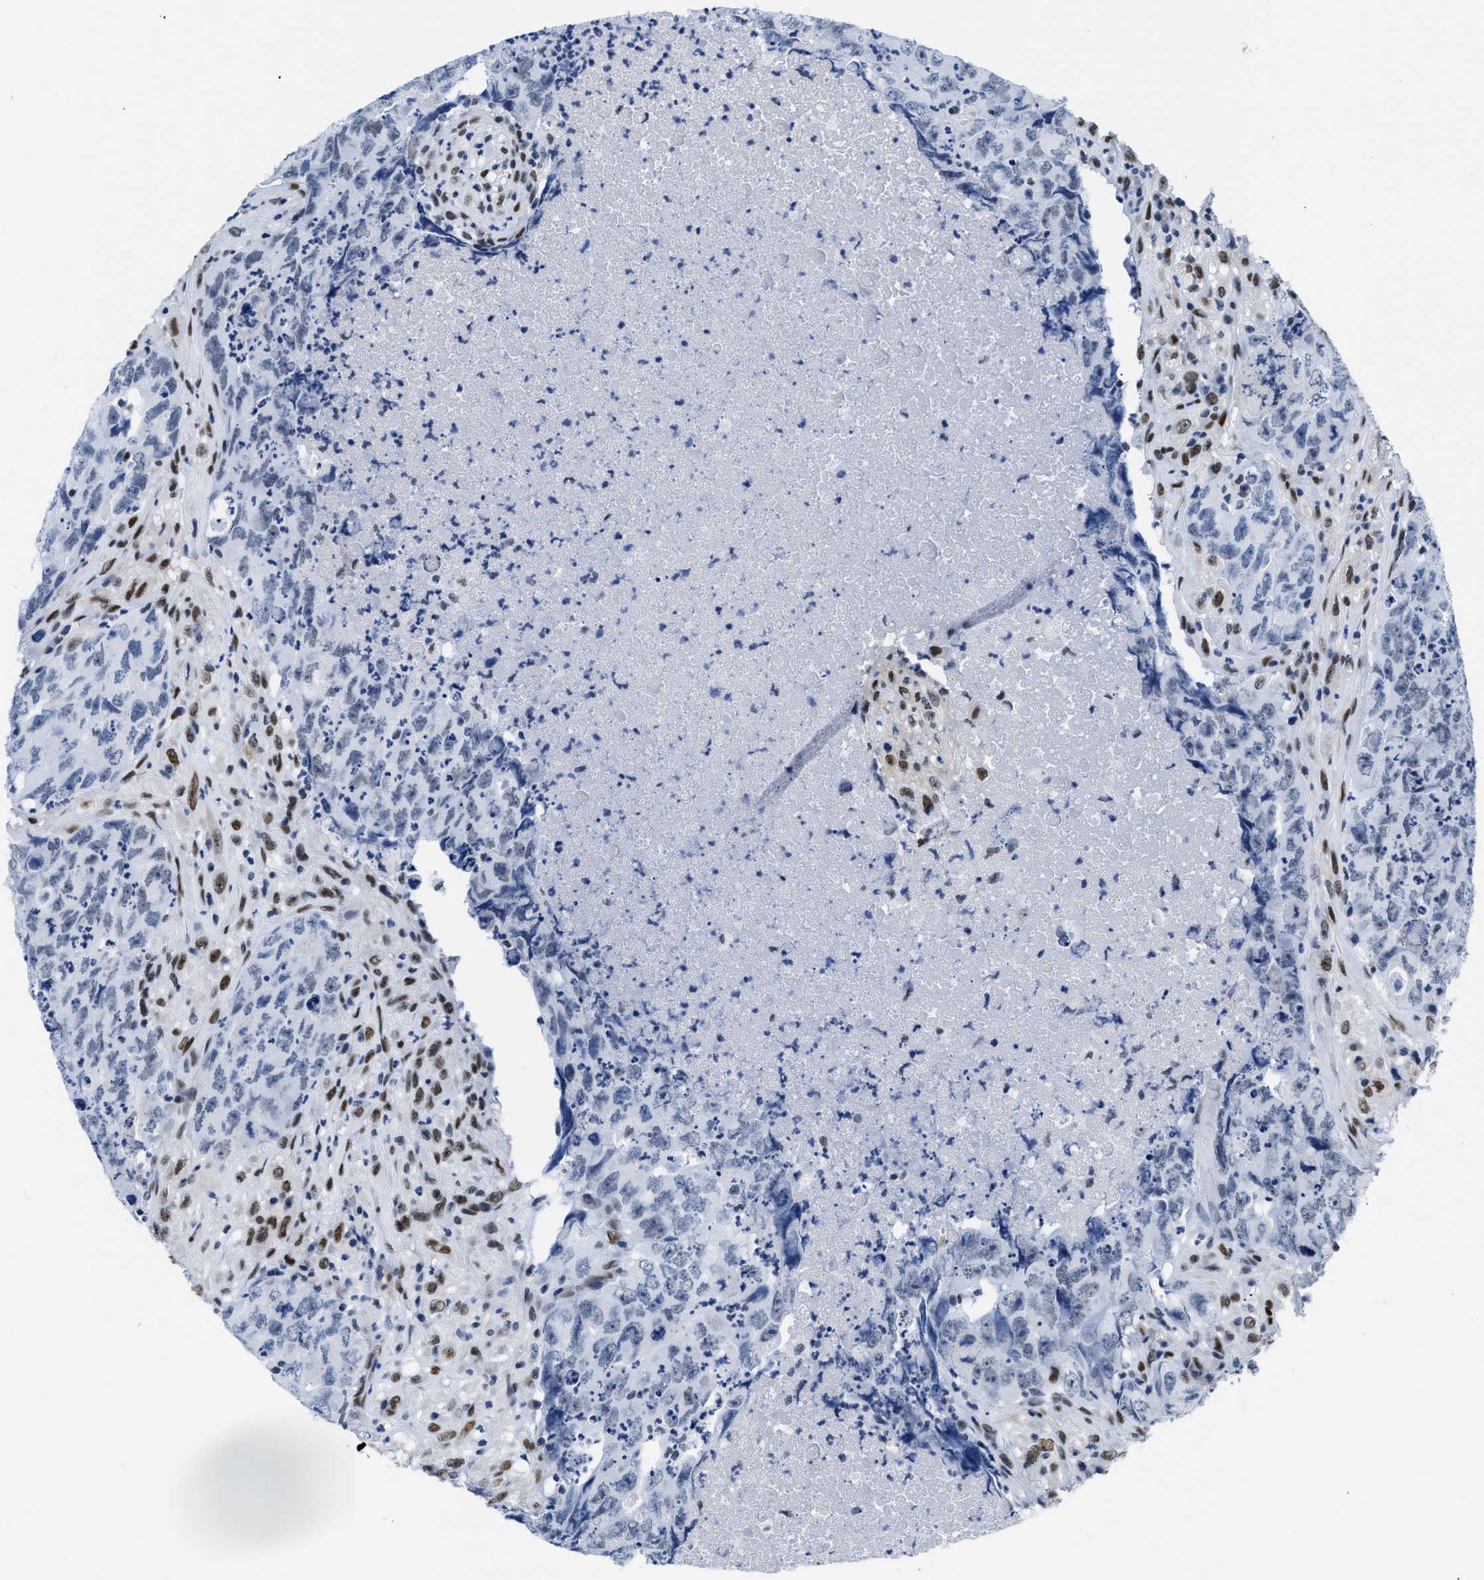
{"staining": {"intensity": "moderate", "quantity": "<25%", "location": "nuclear"}, "tissue": "testis cancer", "cell_type": "Tumor cells", "image_type": "cancer", "snomed": [{"axis": "morphology", "description": "Carcinoma, Embryonal, NOS"}, {"axis": "topography", "description": "Testis"}], "caption": "Protein expression by immunohistochemistry shows moderate nuclear staining in approximately <25% of tumor cells in testis embryonal carcinoma. (Brightfield microscopy of DAB IHC at high magnification).", "gene": "CTBP1", "patient": {"sex": "male", "age": 32}}